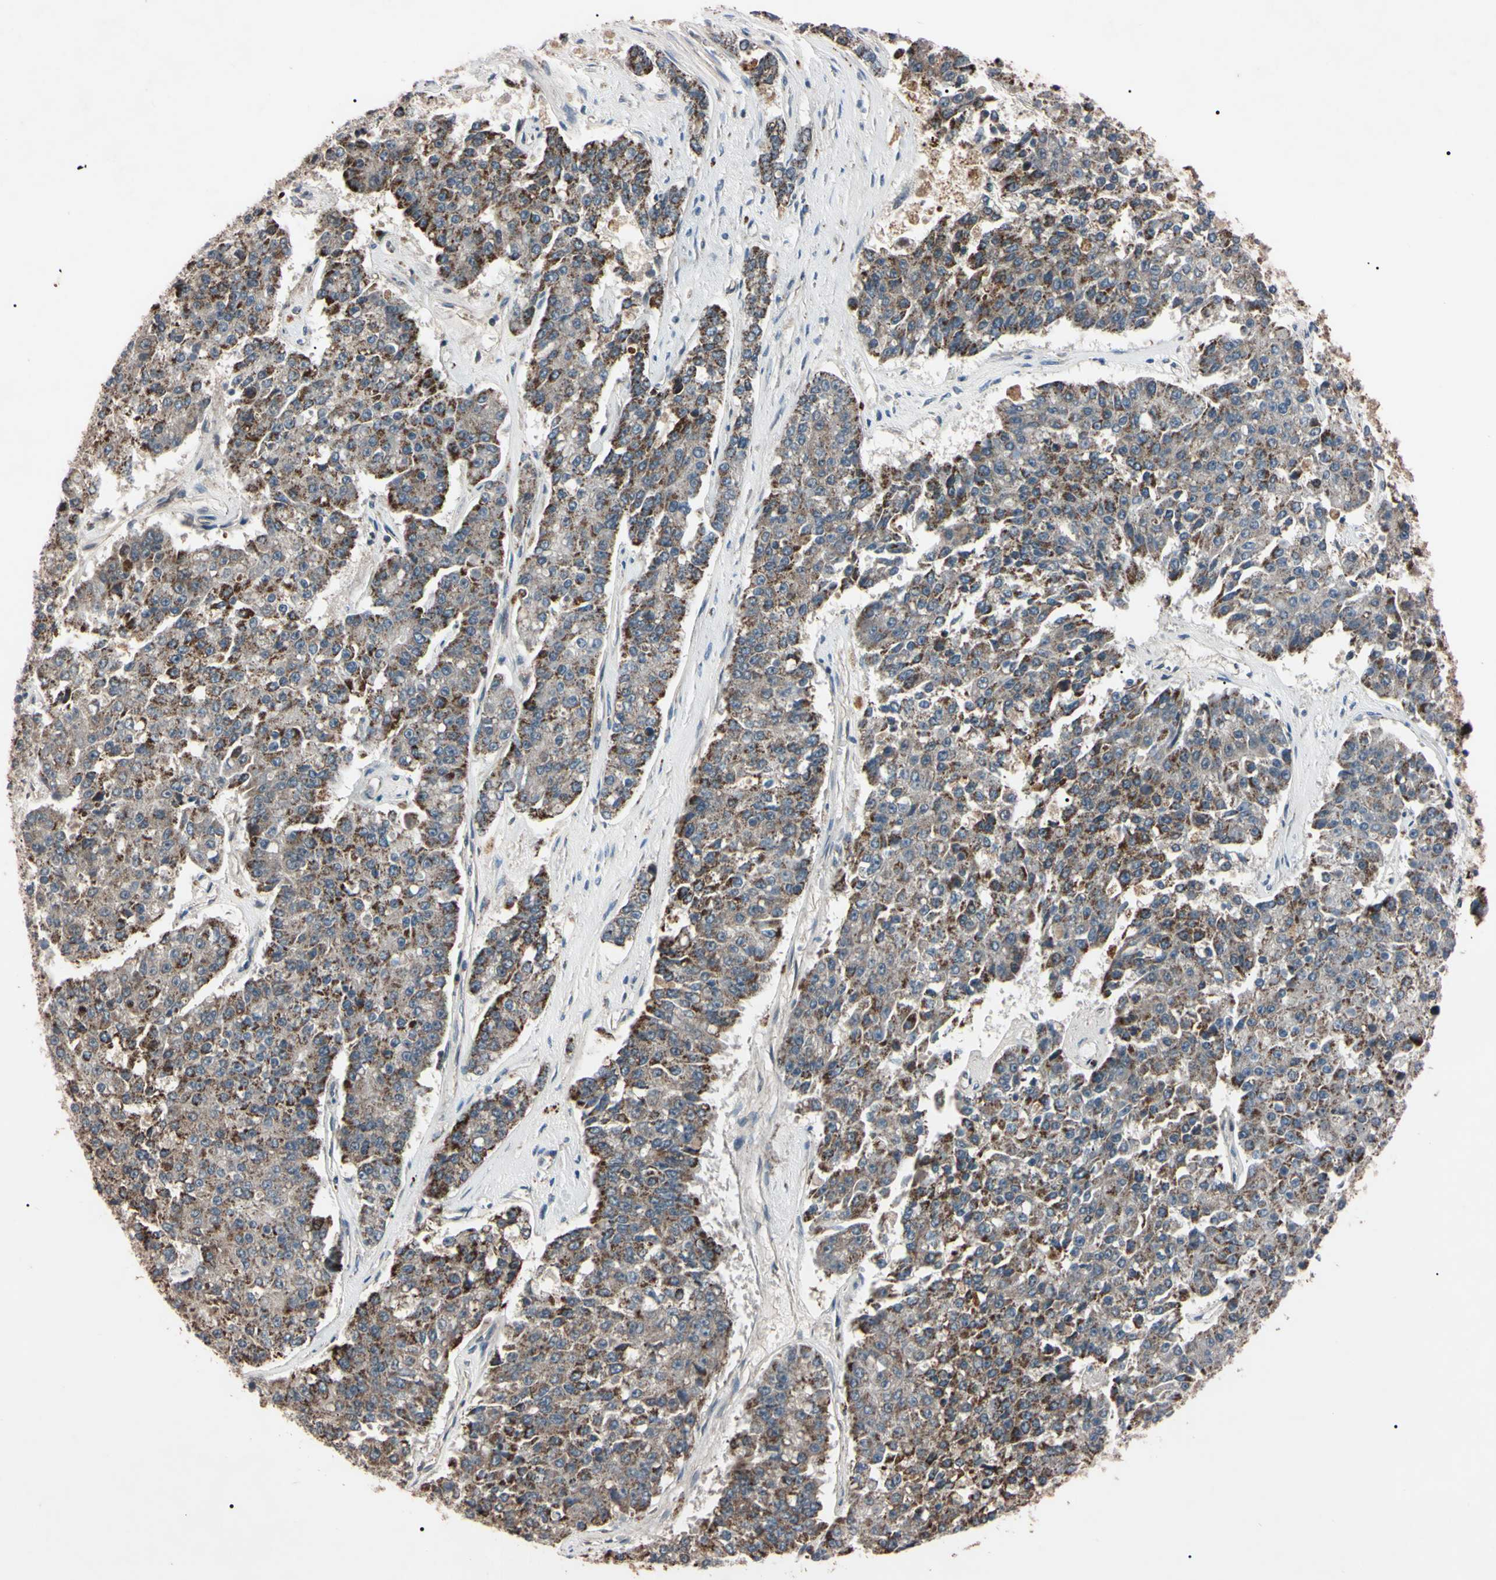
{"staining": {"intensity": "weak", "quantity": ">75%", "location": "cytoplasmic/membranous"}, "tissue": "pancreatic cancer", "cell_type": "Tumor cells", "image_type": "cancer", "snomed": [{"axis": "morphology", "description": "Adenocarcinoma, NOS"}, {"axis": "topography", "description": "Pancreas"}], "caption": "This micrograph displays immunohistochemistry (IHC) staining of human pancreatic cancer, with low weak cytoplasmic/membranous staining in approximately >75% of tumor cells.", "gene": "TNFRSF1A", "patient": {"sex": "male", "age": 50}}